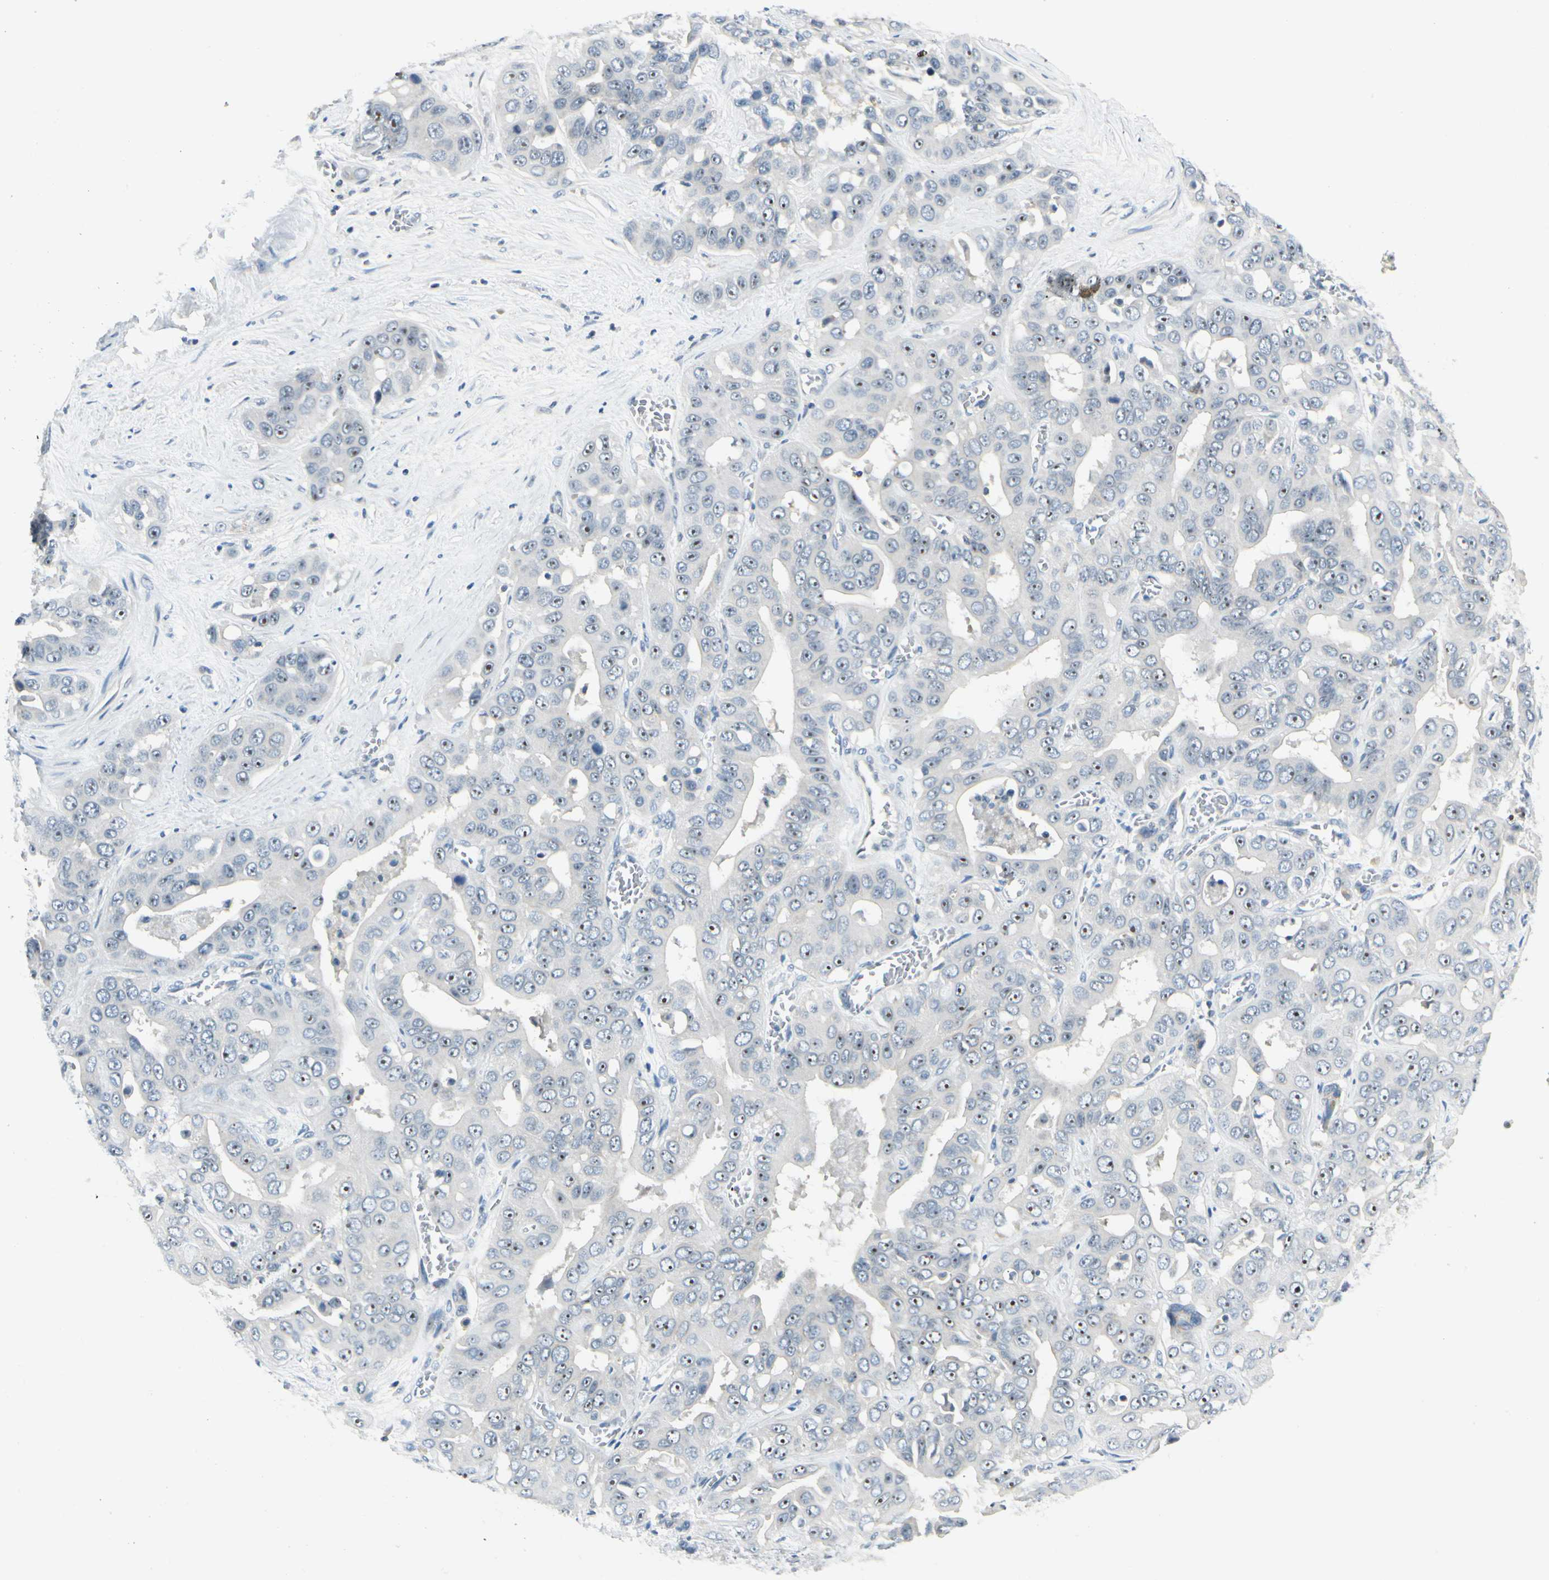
{"staining": {"intensity": "weak", "quantity": ">75%", "location": "nuclear"}, "tissue": "liver cancer", "cell_type": "Tumor cells", "image_type": "cancer", "snomed": [{"axis": "morphology", "description": "Cholangiocarcinoma"}, {"axis": "topography", "description": "Liver"}], "caption": "Immunohistochemical staining of human liver cholangiocarcinoma exhibits low levels of weak nuclear protein positivity in about >75% of tumor cells. The staining was performed using DAB (3,3'-diaminobenzidine), with brown indicating positive protein expression. Nuclei are stained blue with hematoxylin.", "gene": "ZSCAN1", "patient": {"sex": "female", "age": 52}}